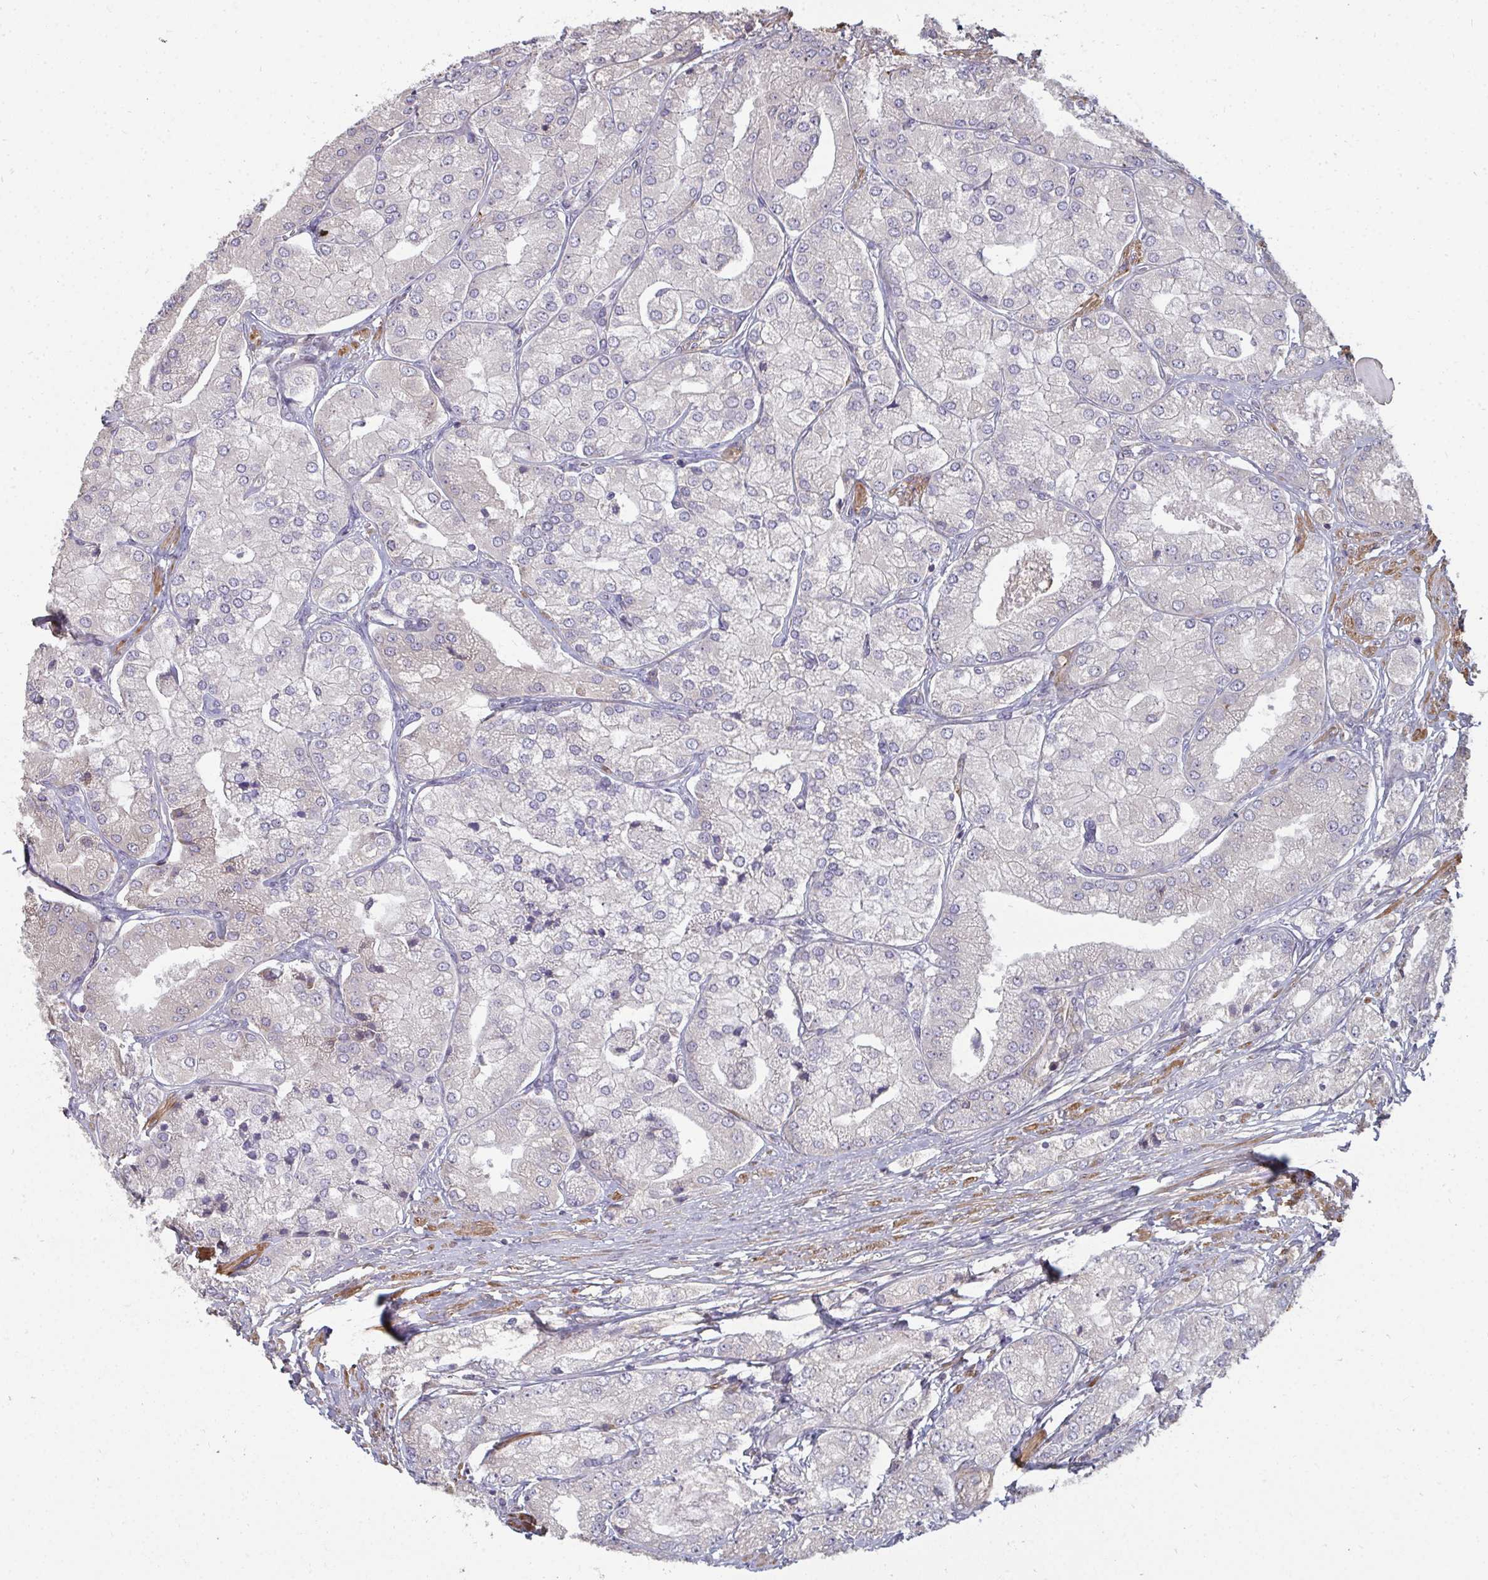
{"staining": {"intensity": "negative", "quantity": "none", "location": "none"}, "tissue": "prostate cancer", "cell_type": "Tumor cells", "image_type": "cancer", "snomed": [{"axis": "morphology", "description": "Adenocarcinoma, High grade"}, {"axis": "topography", "description": "Prostate"}], "caption": "An IHC photomicrograph of prostate cancer is shown. There is no staining in tumor cells of prostate cancer.", "gene": "ZFYVE28", "patient": {"sex": "male", "age": 61}}